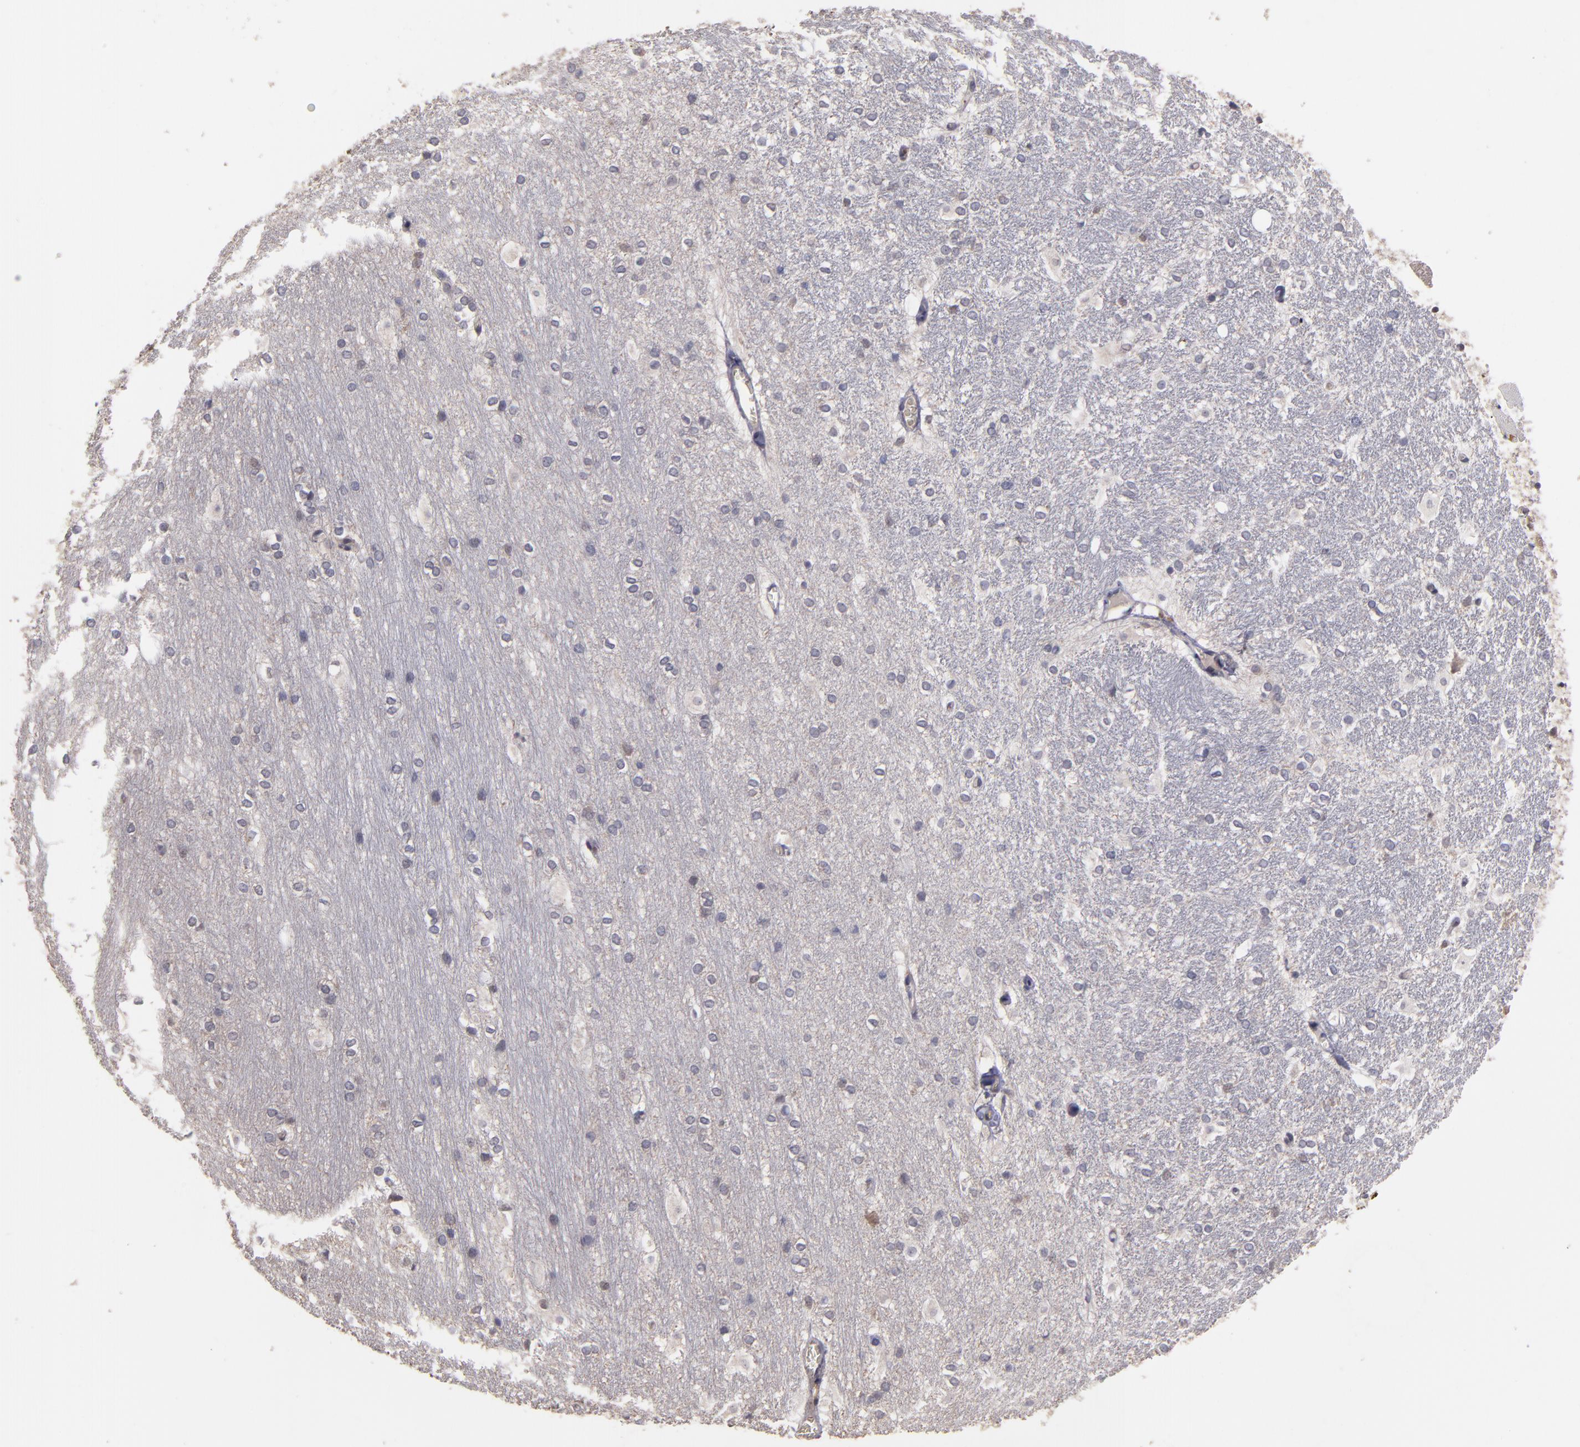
{"staining": {"intensity": "negative", "quantity": "none", "location": "none"}, "tissue": "hippocampus", "cell_type": "Glial cells", "image_type": "normal", "snomed": [{"axis": "morphology", "description": "Normal tissue, NOS"}, {"axis": "topography", "description": "Hippocampus"}], "caption": "Image shows no protein staining in glial cells of unremarkable hippocampus. (Stains: DAB (3,3'-diaminobenzidine) immunohistochemistry (IHC) with hematoxylin counter stain, Microscopy: brightfield microscopy at high magnification).", "gene": "CASP1", "patient": {"sex": "female", "age": 19}}